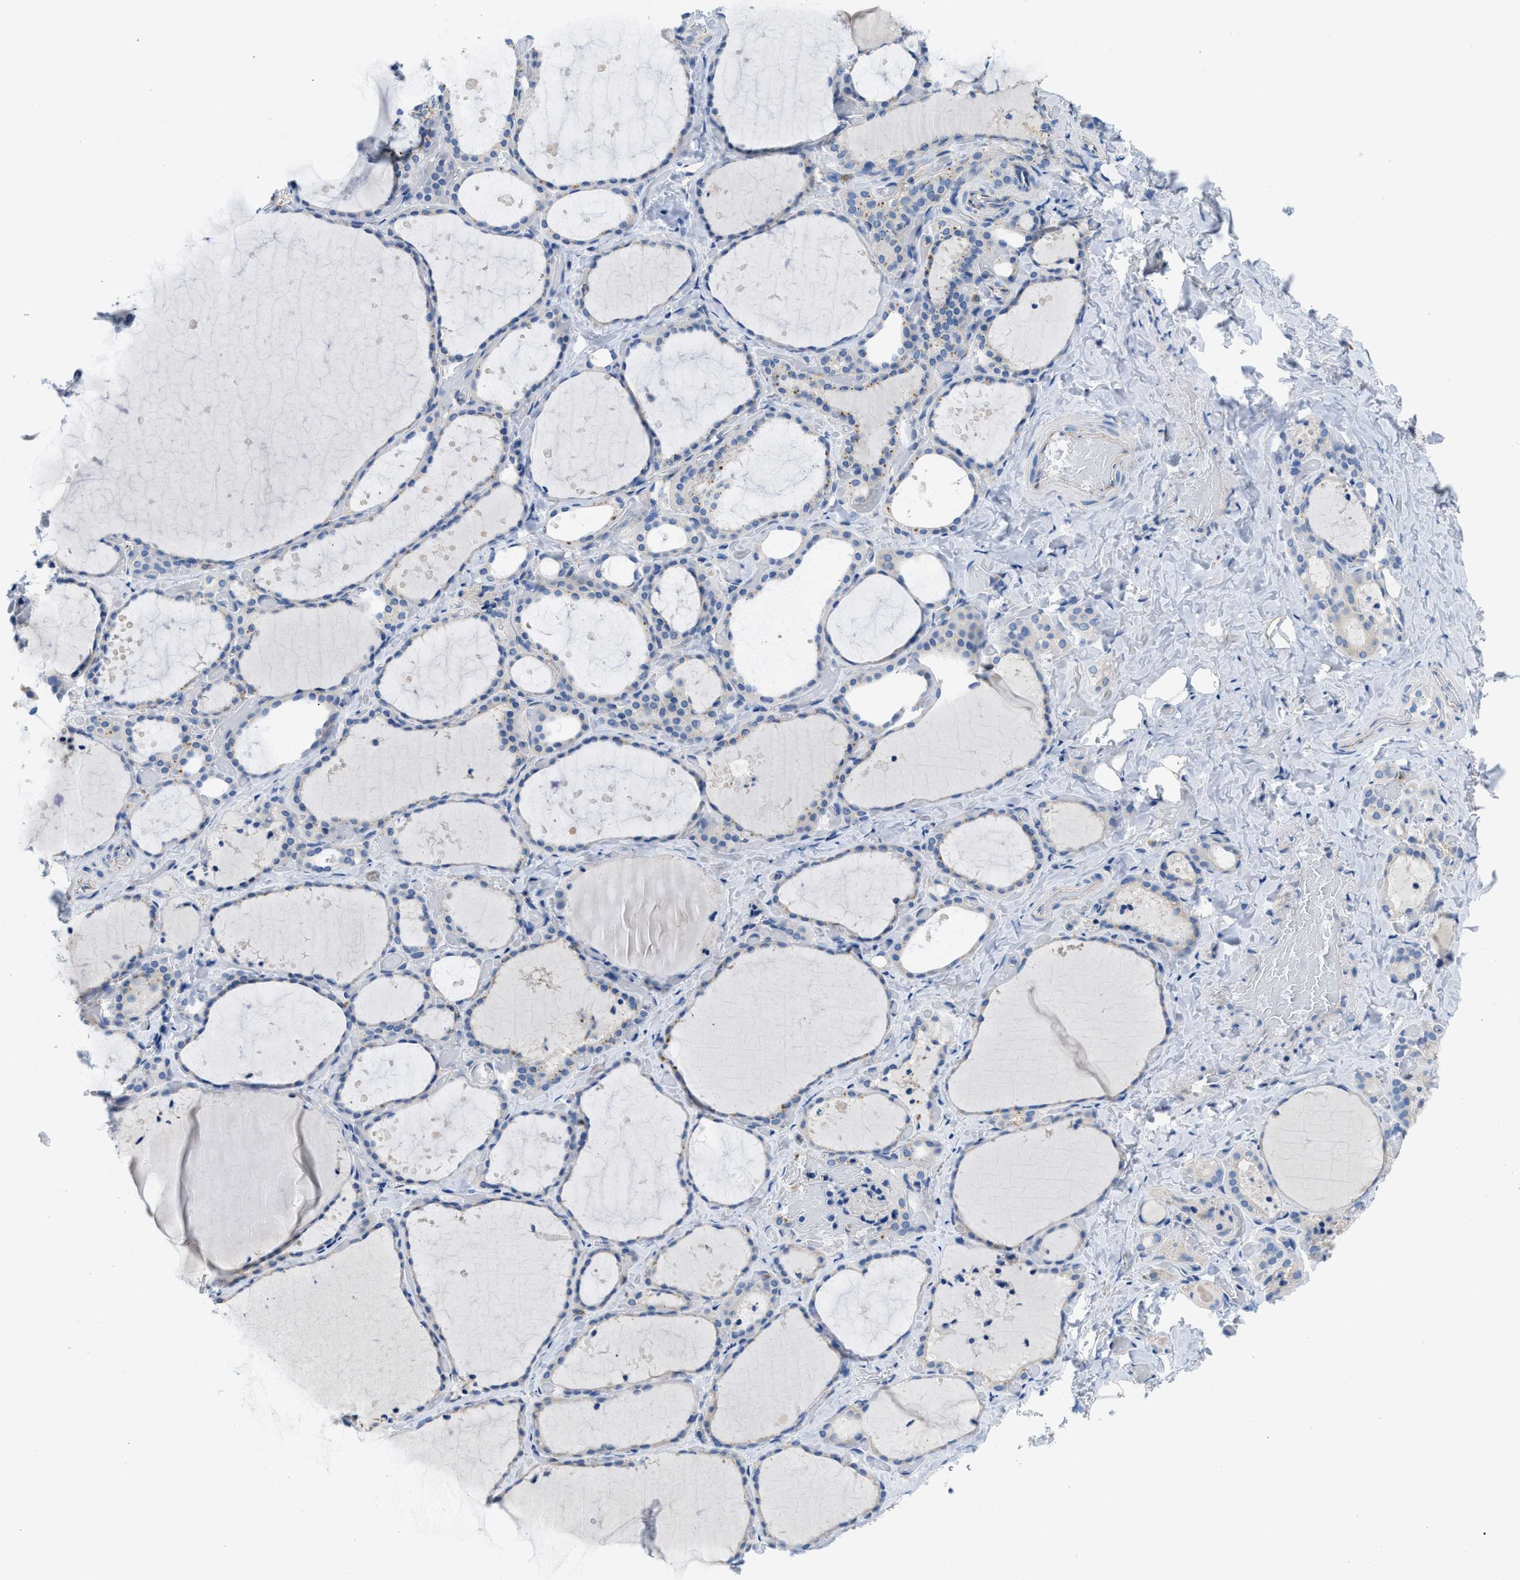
{"staining": {"intensity": "weak", "quantity": "<25%", "location": "cytoplasmic/membranous"}, "tissue": "thyroid gland", "cell_type": "Glandular cells", "image_type": "normal", "snomed": [{"axis": "morphology", "description": "Normal tissue, NOS"}, {"axis": "topography", "description": "Thyroid gland"}], "caption": "This micrograph is of unremarkable thyroid gland stained with immunohistochemistry to label a protein in brown with the nuclei are counter-stained blue. There is no staining in glandular cells. (DAB (3,3'-diaminobenzidine) IHC with hematoxylin counter stain).", "gene": "BNC2", "patient": {"sex": "female", "age": 44}}